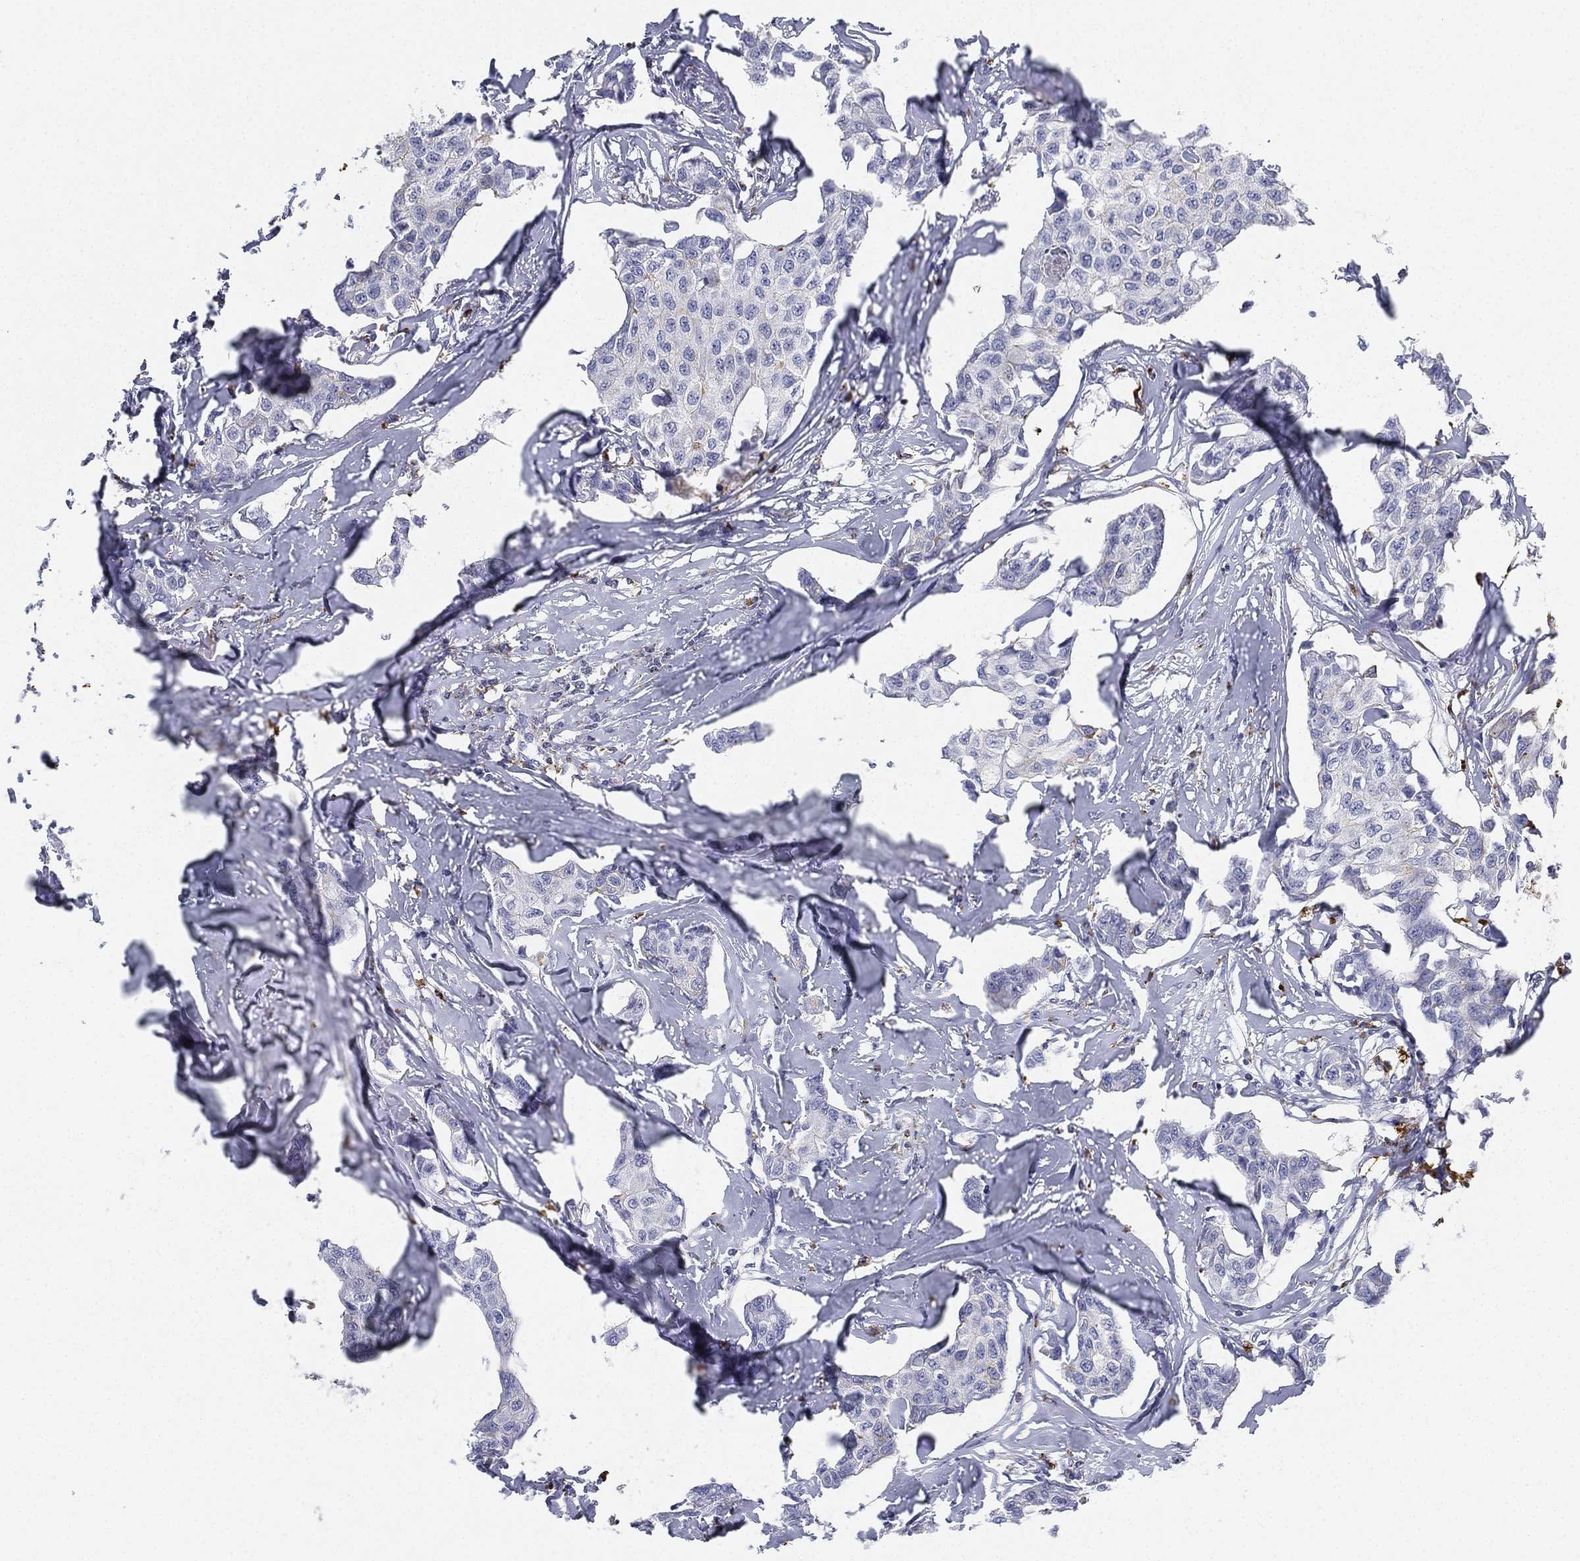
{"staining": {"intensity": "weak", "quantity": "<25%", "location": "cytoplasmic/membranous"}, "tissue": "breast cancer", "cell_type": "Tumor cells", "image_type": "cancer", "snomed": [{"axis": "morphology", "description": "Duct carcinoma"}, {"axis": "topography", "description": "Breast"}], "caption": "Micrograph shows no significant protein expression in tumor cells of breast invasive ductal carcinoma.", "gene": "NPC2", "patient": {"sex": "female", "age": 80}}